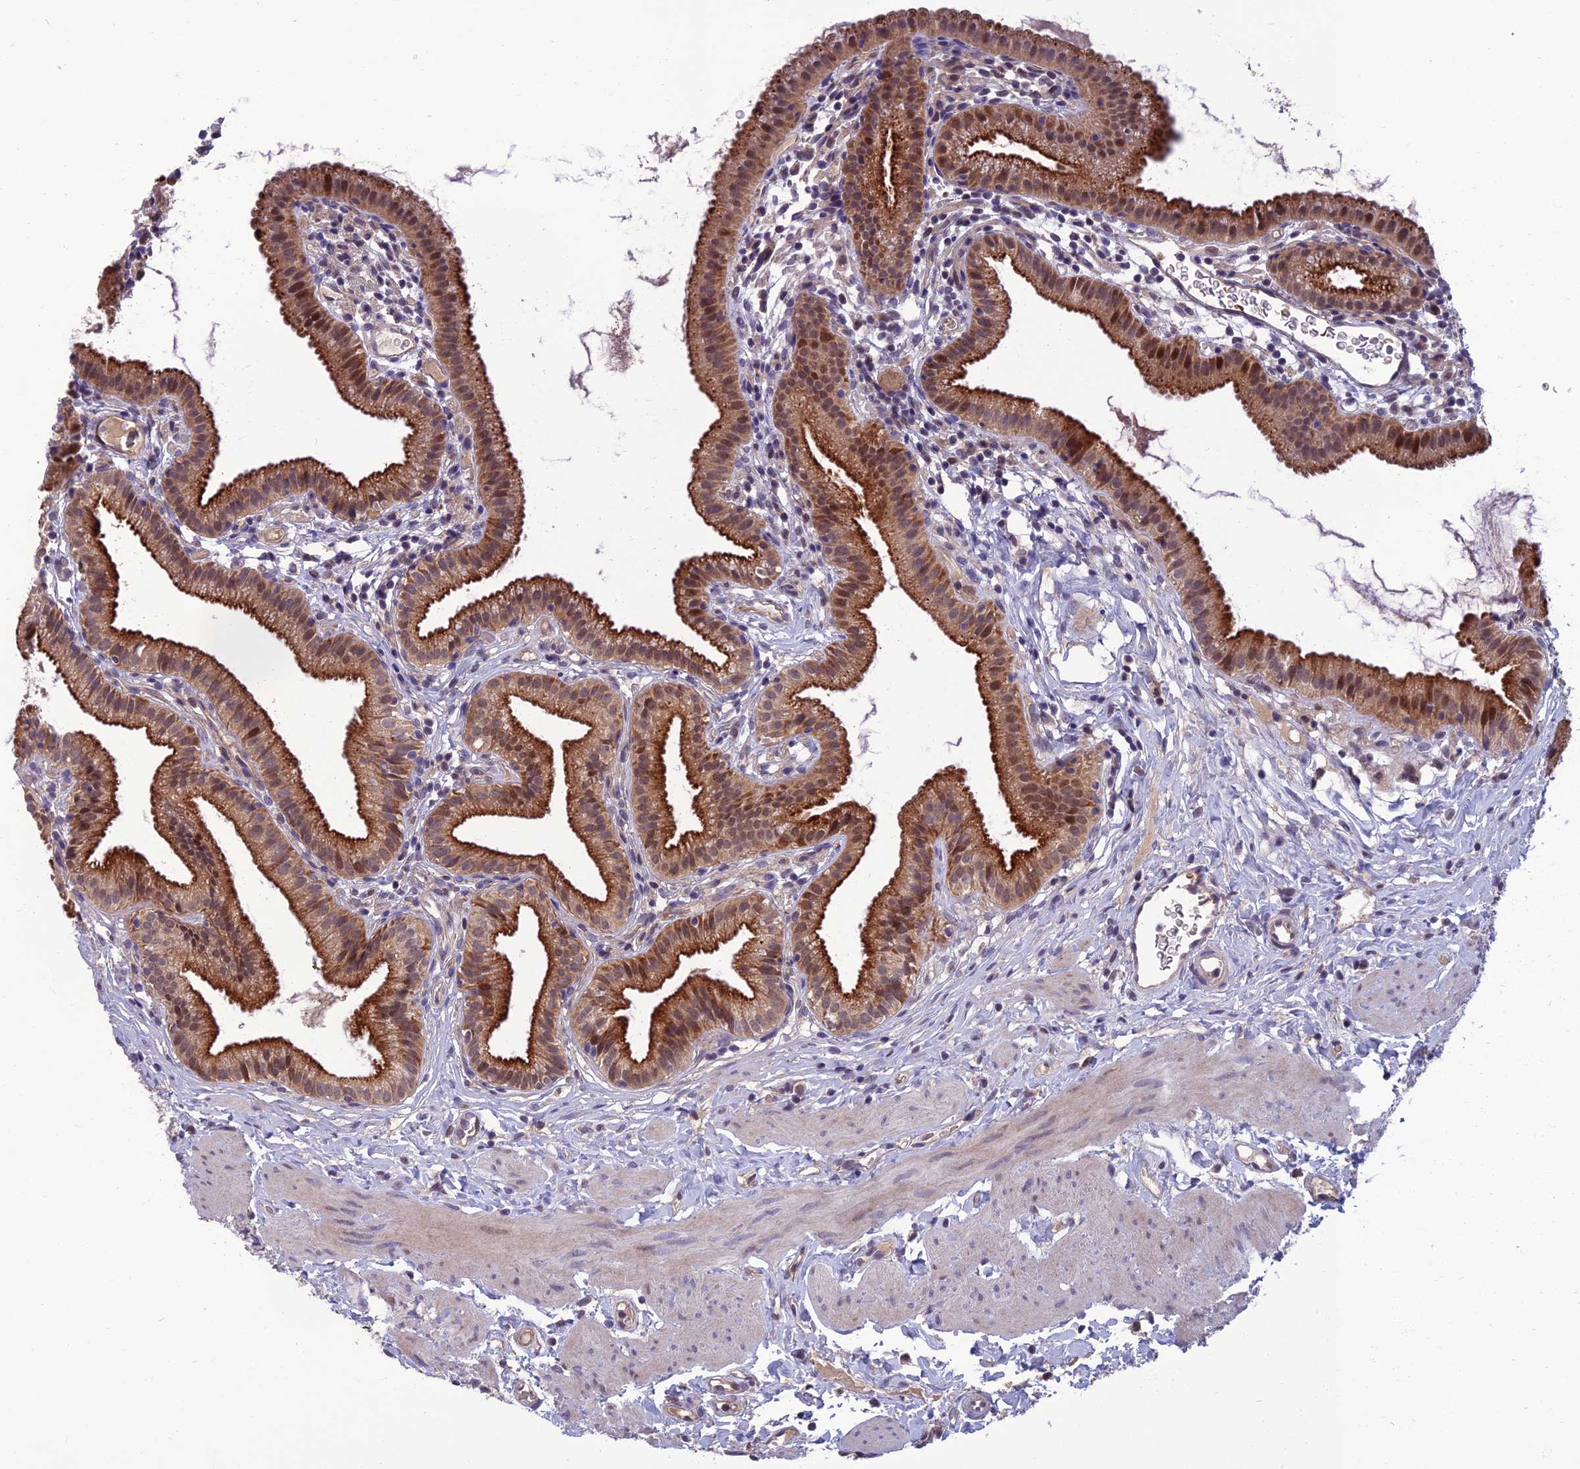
{"staining": {"intensity": "strong", "quantity": "25%-75%", "location": "cytoplasmic/membranous,nuclear"}, "tissue": "gallbladder", "cell_type": "Glandular cells", "image_type": "normal", "snomed": [{"axis": "morphology", "description": "Normal tissue, NOS"}, {"axis": "topography", "description": "Gallbladder"}], "caption": "IHC of unremarkable human gallbladder reveals high levels of strong cytoplasmic/membranous,nuclear expression in about 25%-75% of glandular cells.", "gene": "GIPC1", "patient": {"sex": "female", "age": 46}}